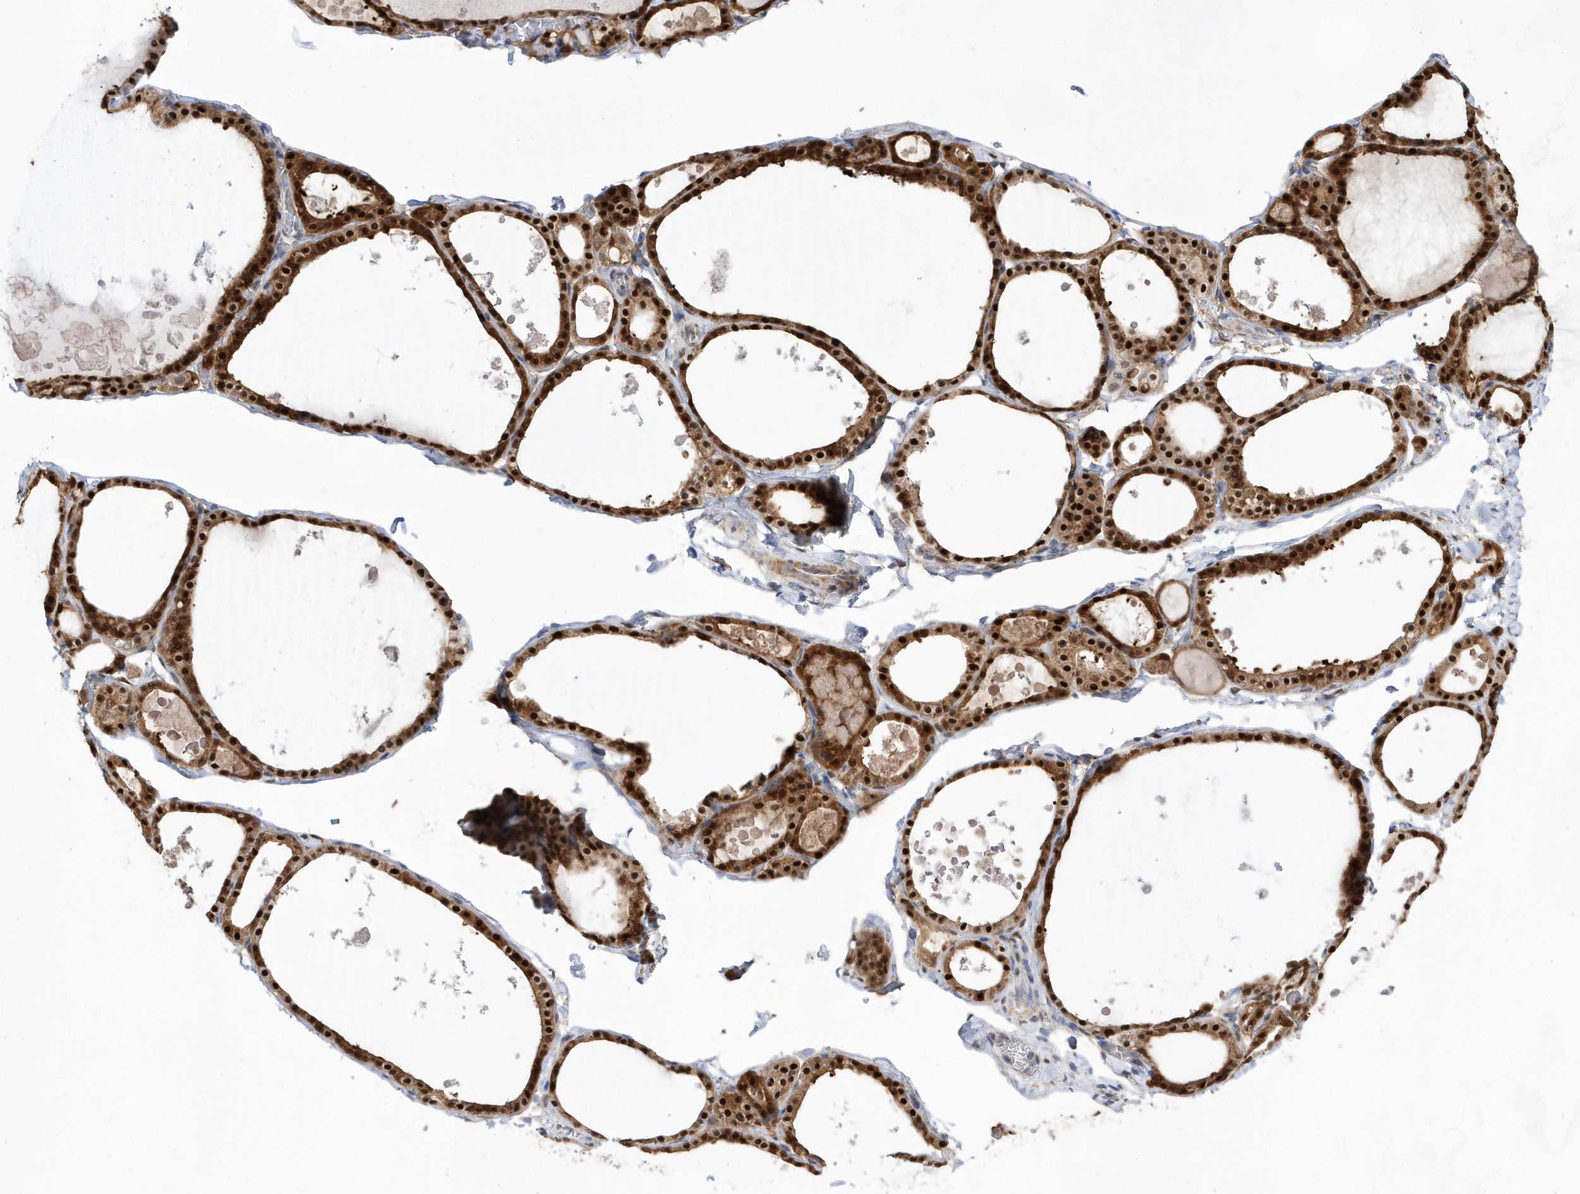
{"staining": {"intensity": "strong", "quantity": ">75%", "location": "cytoplasmic/membranous,nuclear"}, "tissue": "thyroid gland", "cell_type": "Glandular cells", "image_type": "normal", "snomed": [{"axis": "morphology", "description": "Normal tissue, NOS"}, {"axis": "topography", "description": "Thyroid gland"}], "caption": "Protein analysis of benign thyroid gland reveals strong cytoplasmic/membranous,nuclear staining in approximately >75% of glandular cells.", "gene": "BDH2", "patient": {"sex": "male", "age": 56}}